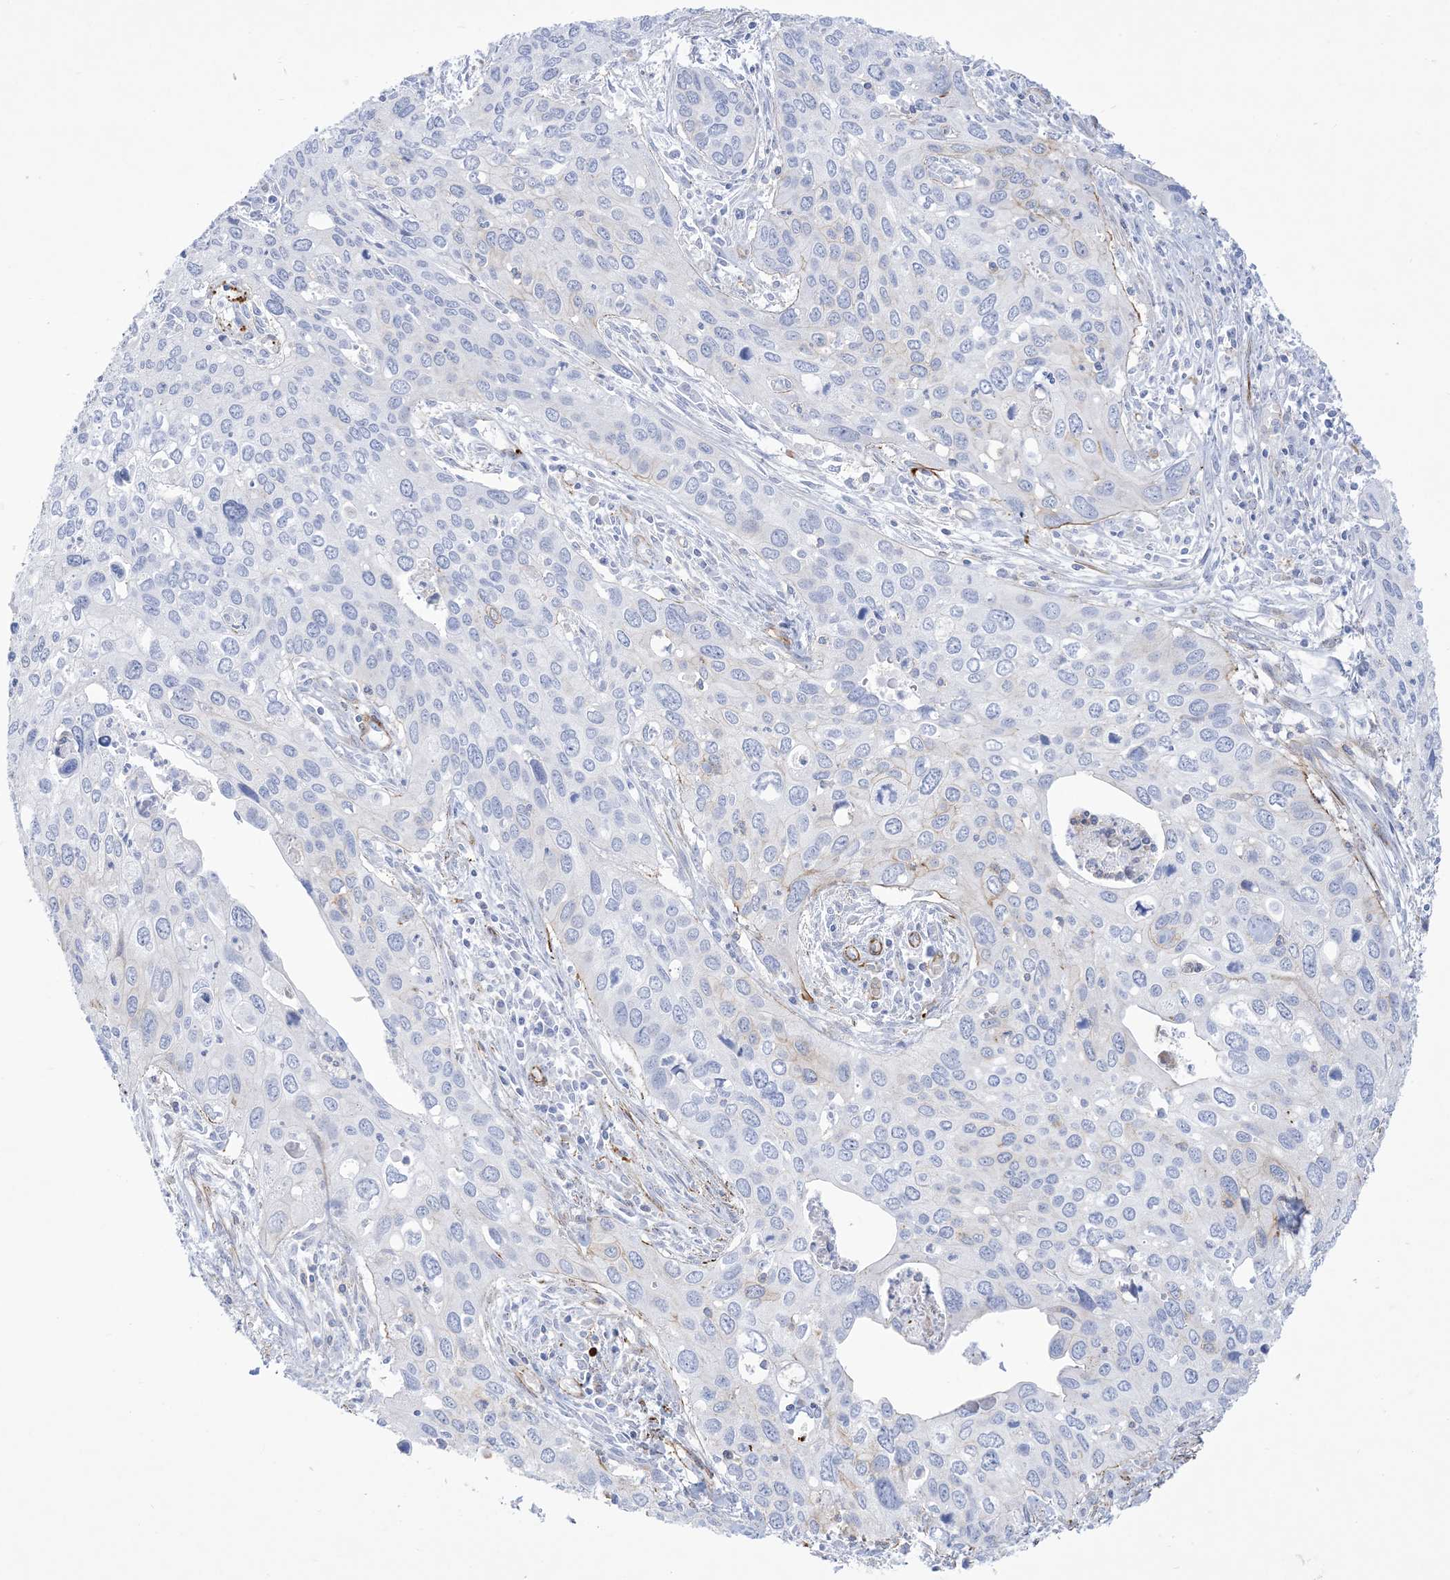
{"staining": {"intensity": "negative", "quantity": "none", "location": "none"}, "tissue": "cervical cancer", "cell_type": "Tumor cells", "image_type": "cancer", "snomed": [{"axis": "morphology", "description": "Squamous cell carcinoma, NOS"}, {"axis": "topography", "description": "Cervix"}], "caption": "The immunohistochemistry (IHC) photomicrograph has no significant staining in tumor cells of squamous cell carcinoma (cervical) tissue.", "gene": "B3GNT7", "patient": {"sex": "female", "age": 55}}